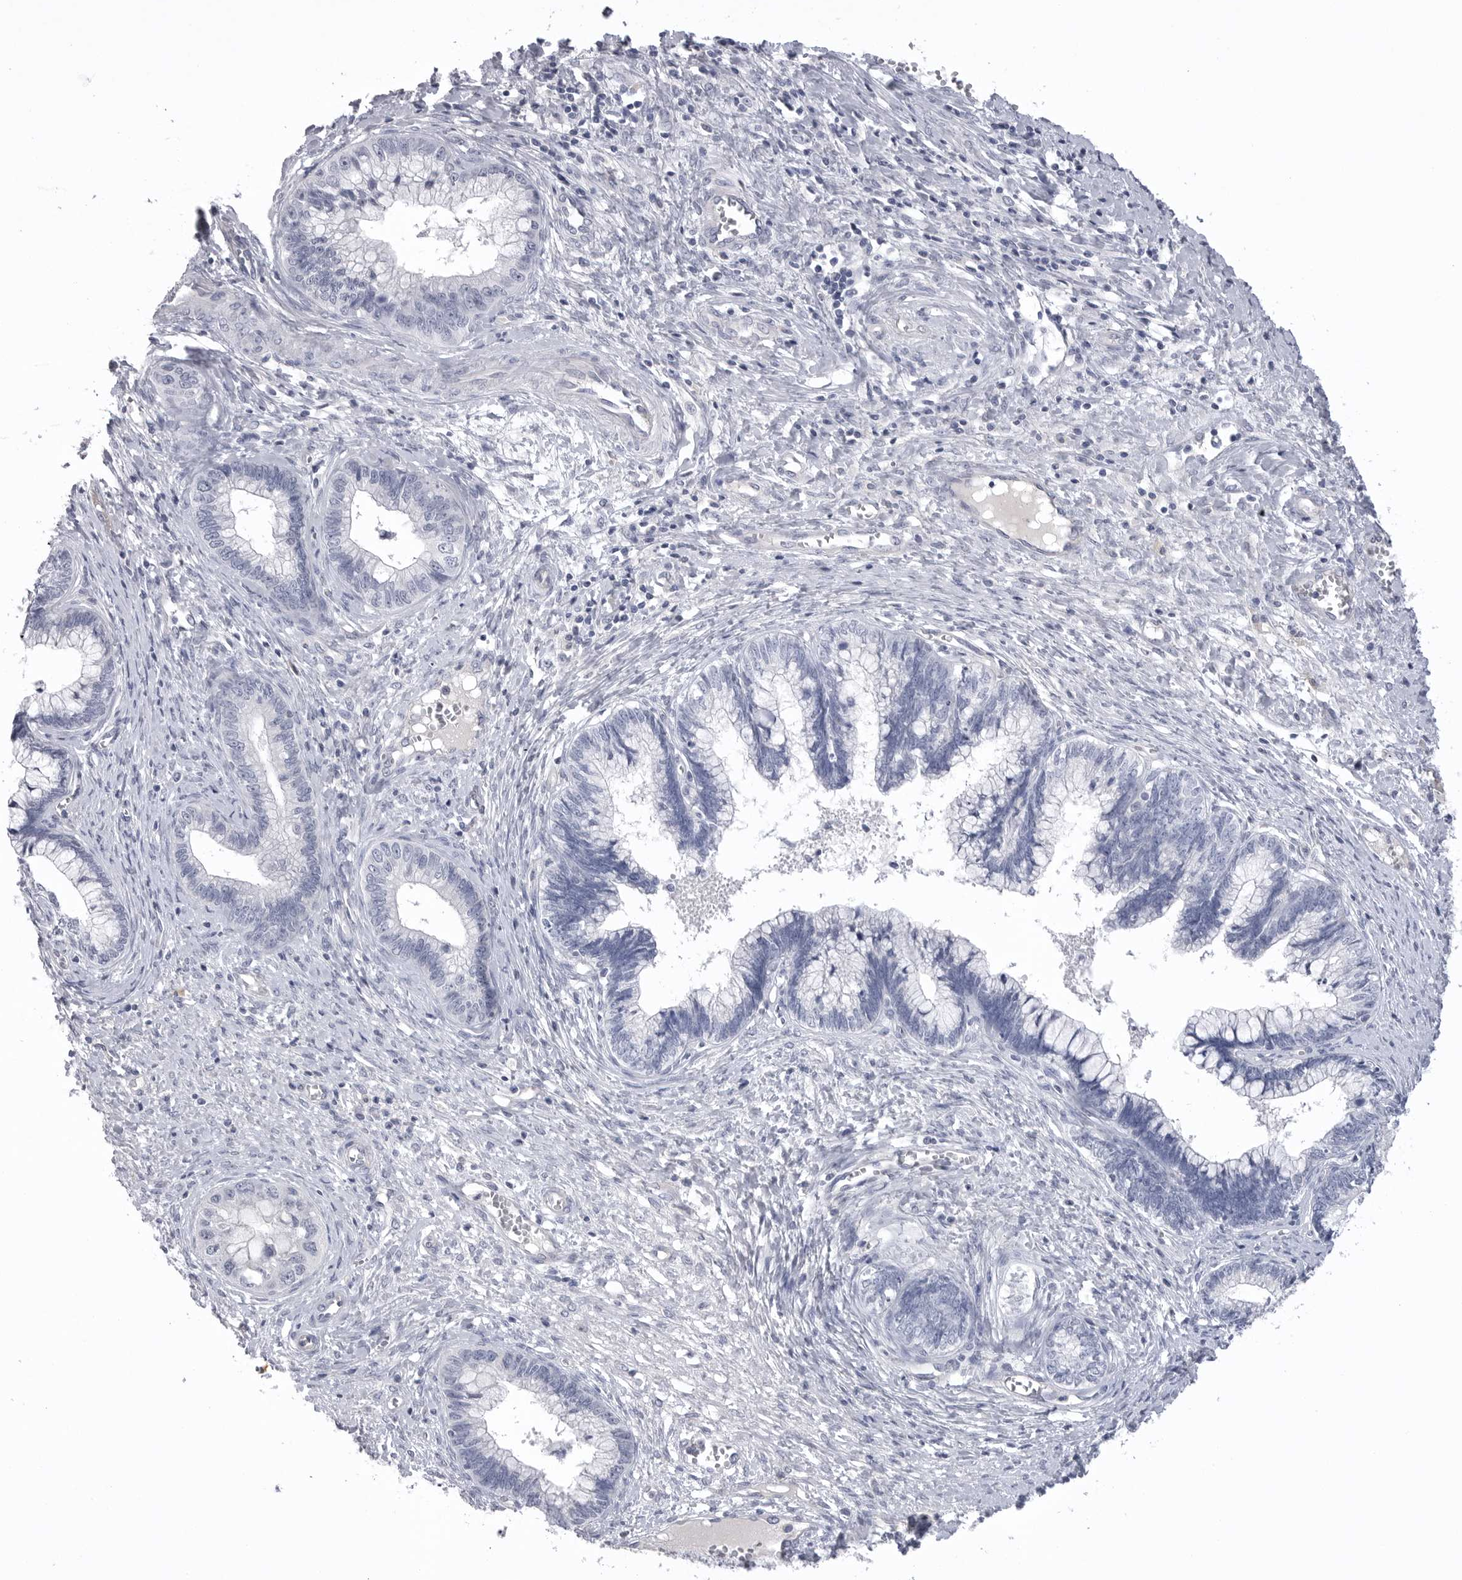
{"staining": {"intensity": "negative", "quantity": "none", "location": "none"}, "tissue": "cervical cancer", "cell_type": "Tumor cells", "image_type": "cancer", "snomed": [{"axis": "morphology", "description": "Adenocarcinoma, NOS"}, {"axis": "topography", "description": "Cervix"}], "caption": "Human cervical cancer (adenocarcinoma) stained for a protein using immunohistochemistry (IHC) exhibits no positivity in tumor cells.", "gene": "DLGAP3", "patient": {"sex": "female", "age": 44}}